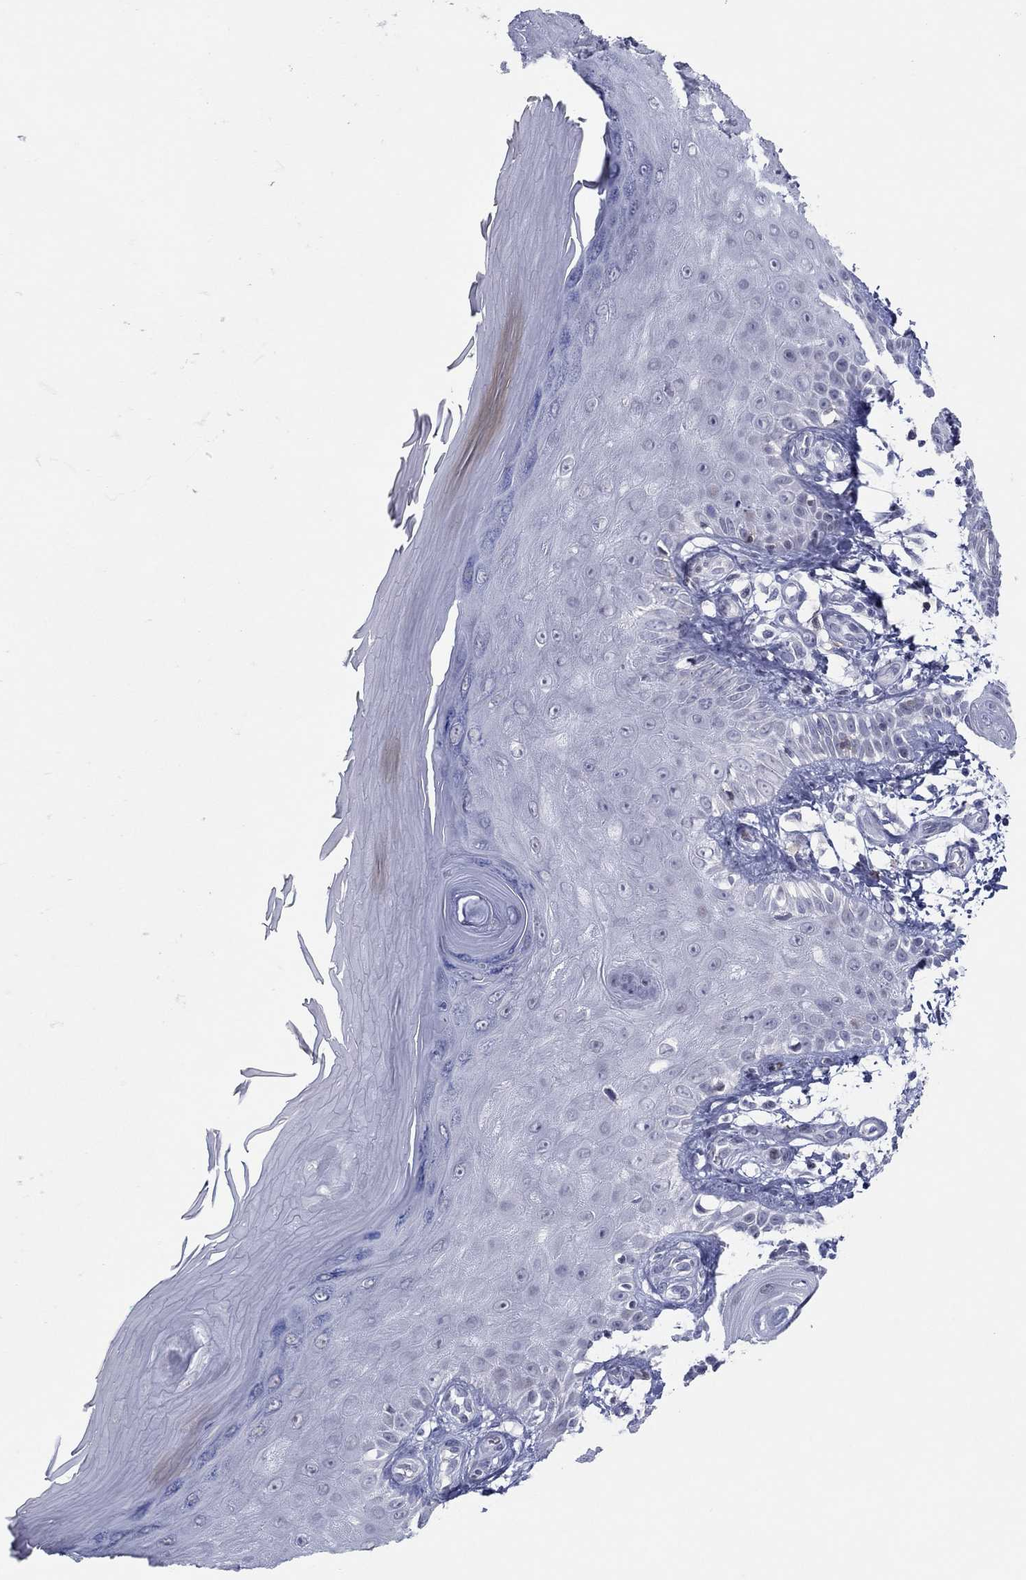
{"staining": {"intensity": "negative", "quantity": "none", "location": "none"}, "tissue": "skin", "cell_type": "Fibroblasts", "image_type": "normal", "snomed": [{"axis": "morphology", "description": "Normal tissue, NOS"}, {"axis": "morphology", "description": "Inflammation, NOS"}, {"axis": "morphology", "description": "Fibrosis, NOS"}, {"axis": "topography", "description": "Skin"}], "caption": "This photomicrograph is of normal skin stained with IHC to label a protein in brown with the nuclei are counter-stained blue. There is no expression in fibroblasts.", "gene": "ITGAE", "patient": {"sex": "male", "age": 71}}